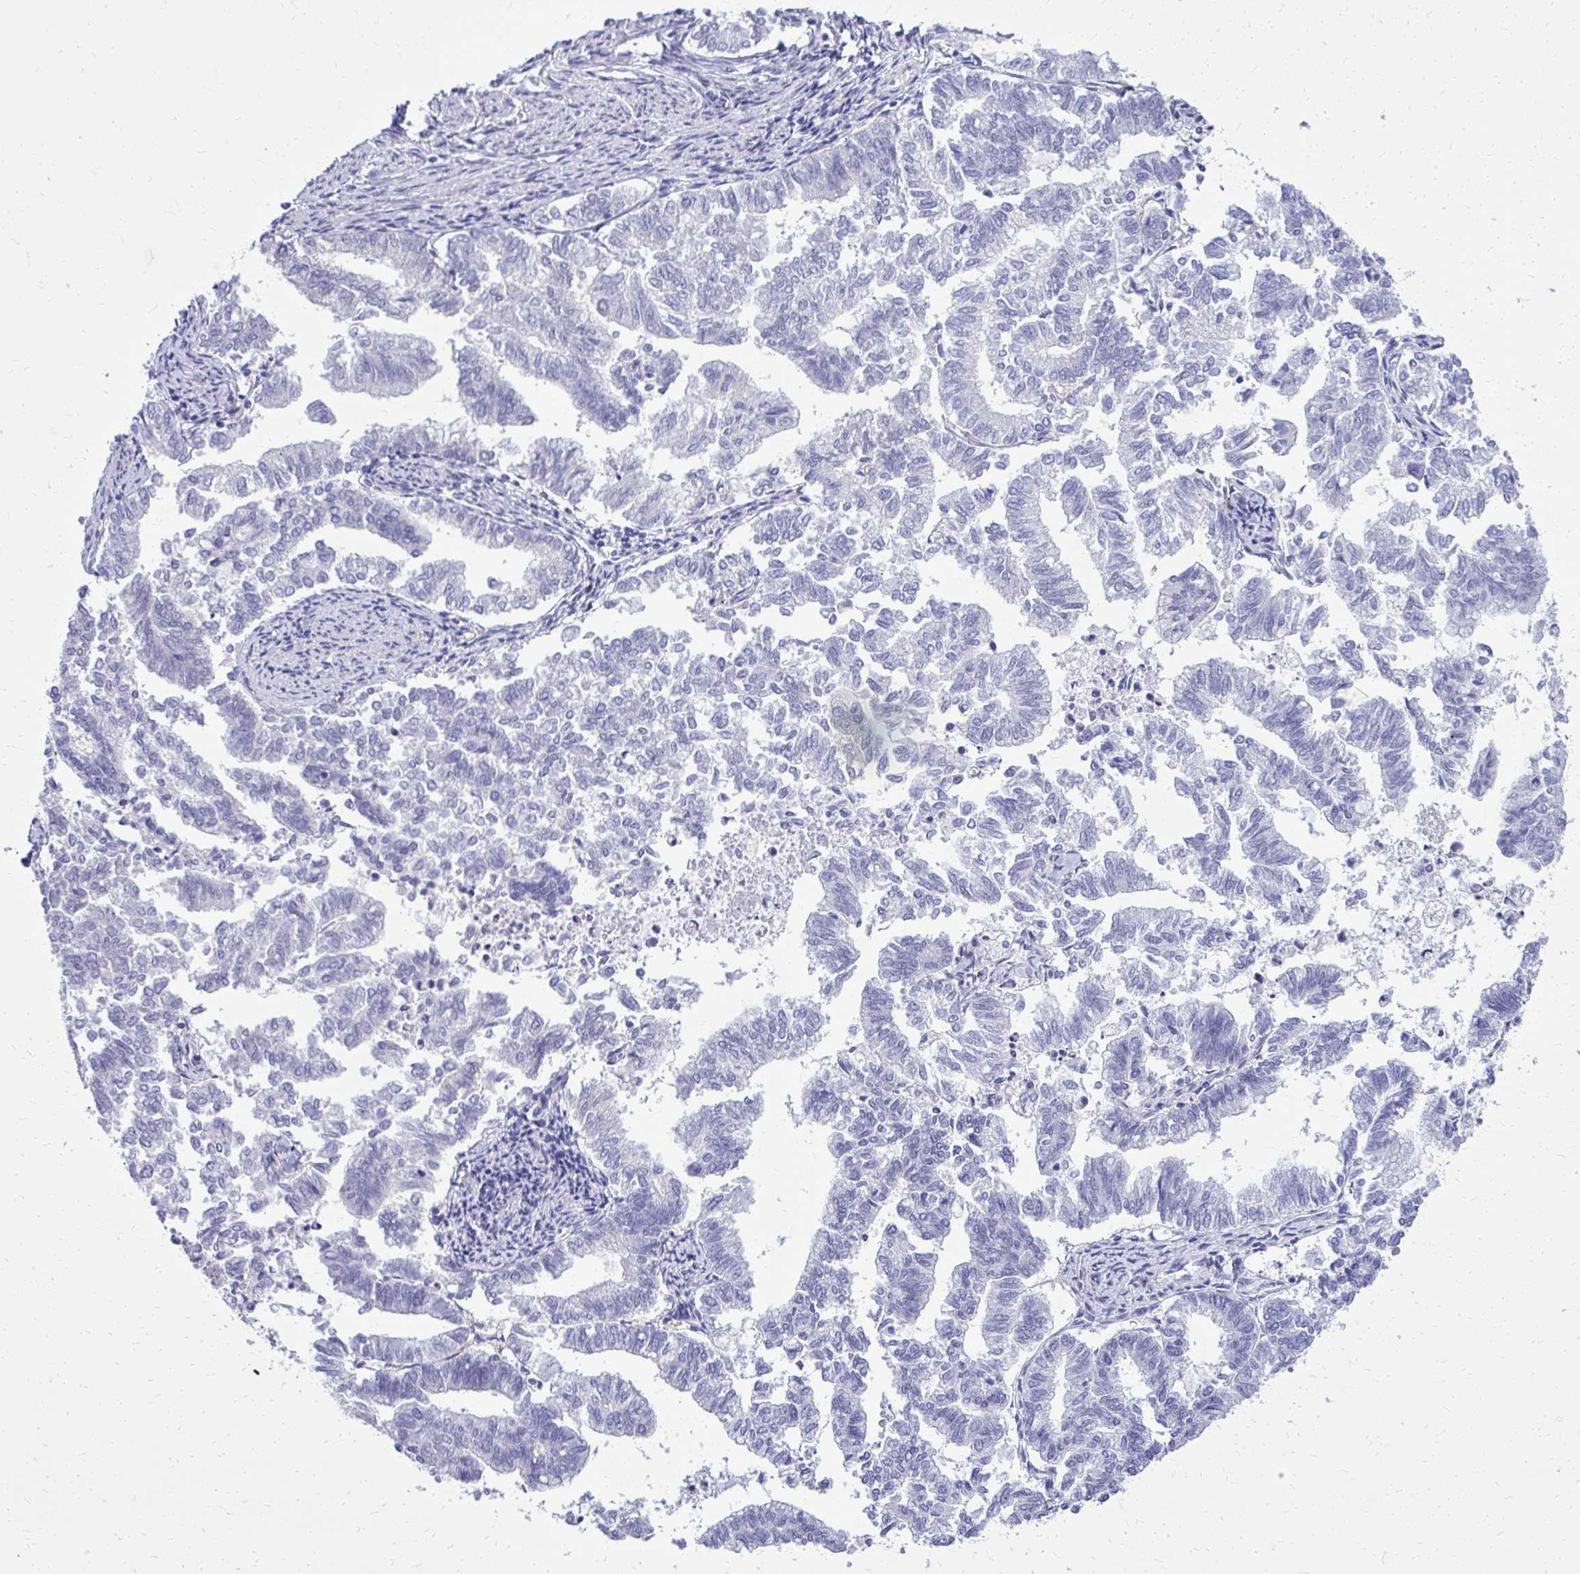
{"staining": {"intensity": "negative", "quantity": "none", "location": "none"}, "tissue": "endometrial cancer", "cell_type": "Tumor cells", "image_type": "cancer", "snomed": [{"axis": "morphology", "description": "Adenocarcinoma, NOS"}, {"axis": "topography", "description": "Endometrium"}], "caption": "Protein analysis of endometrial cancer (adenocarcinoma) reveals no significant staining in tumor cells. The staining is performed using DAB (3,3'-diaminobenzidine) brown chromogen with nuclei counter-stained in using hematoxylin.", "gene": "BCL6B", "patient": {"sex": "female", "age": 79}}